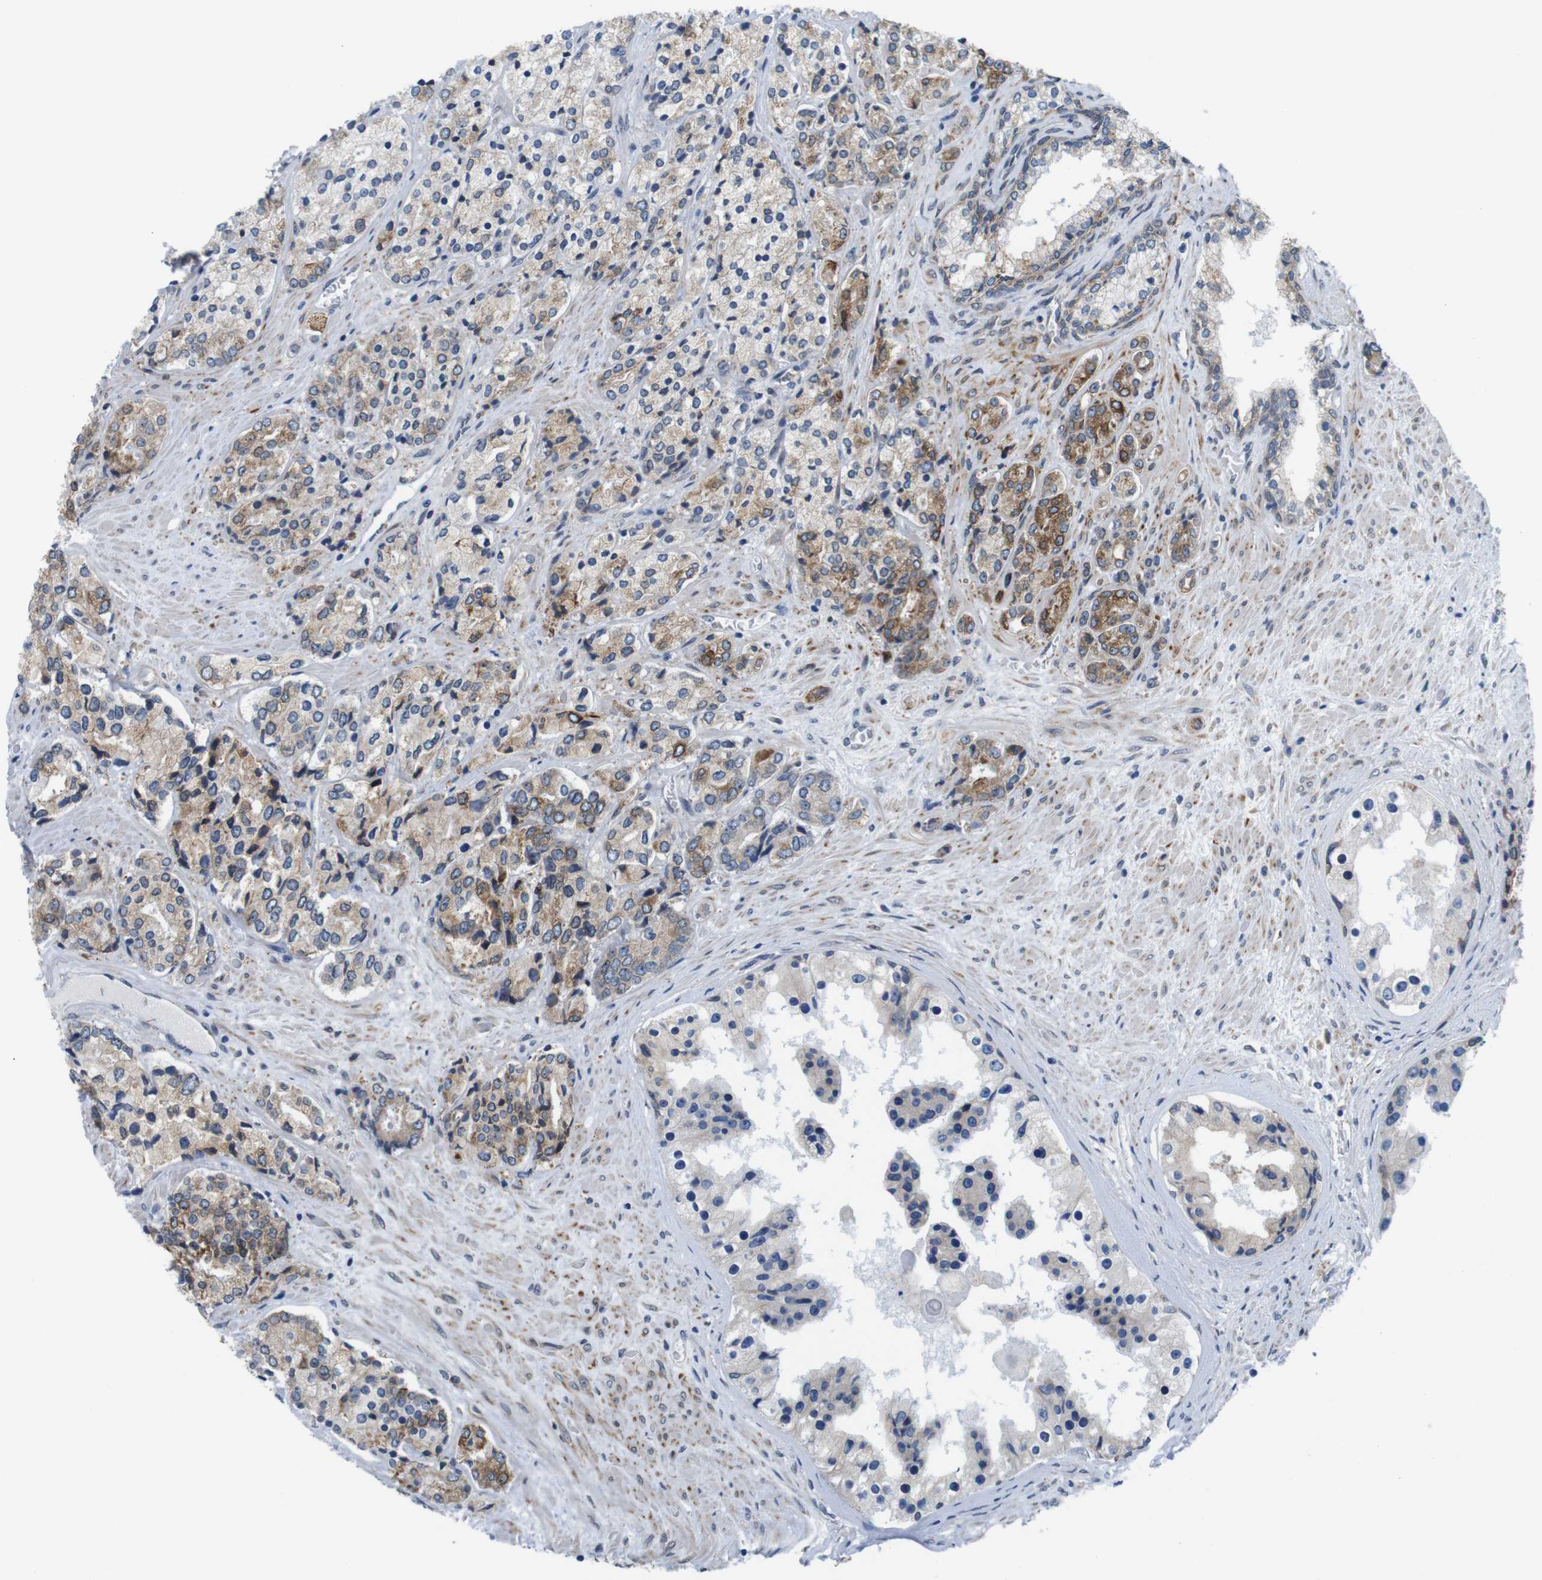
{"staining": {"intensity": "moderate", "quantity": ">75%", "location": "cytoplasmic/membranous"}, "tissue": "prostate cancer", "cell_type": "Tumor cells", "image_type": "cancer", "snomed": [{"axis": "morphology", "description": "Adenocarcinoma, High grade"}, {"axis": "topography", "description": "Prostate"}], "caption": "Immunohistochemical staining of high-grade adenocarcinoma (prostate) reveals moderate cytoplasmic/membranous protein expression in about >75% of tumor cells. (brown staining indicates protein expression, while blue staining denotes nuclei).", "gene": "HACD3", "patient": {"sex": "male", "age": 71}}